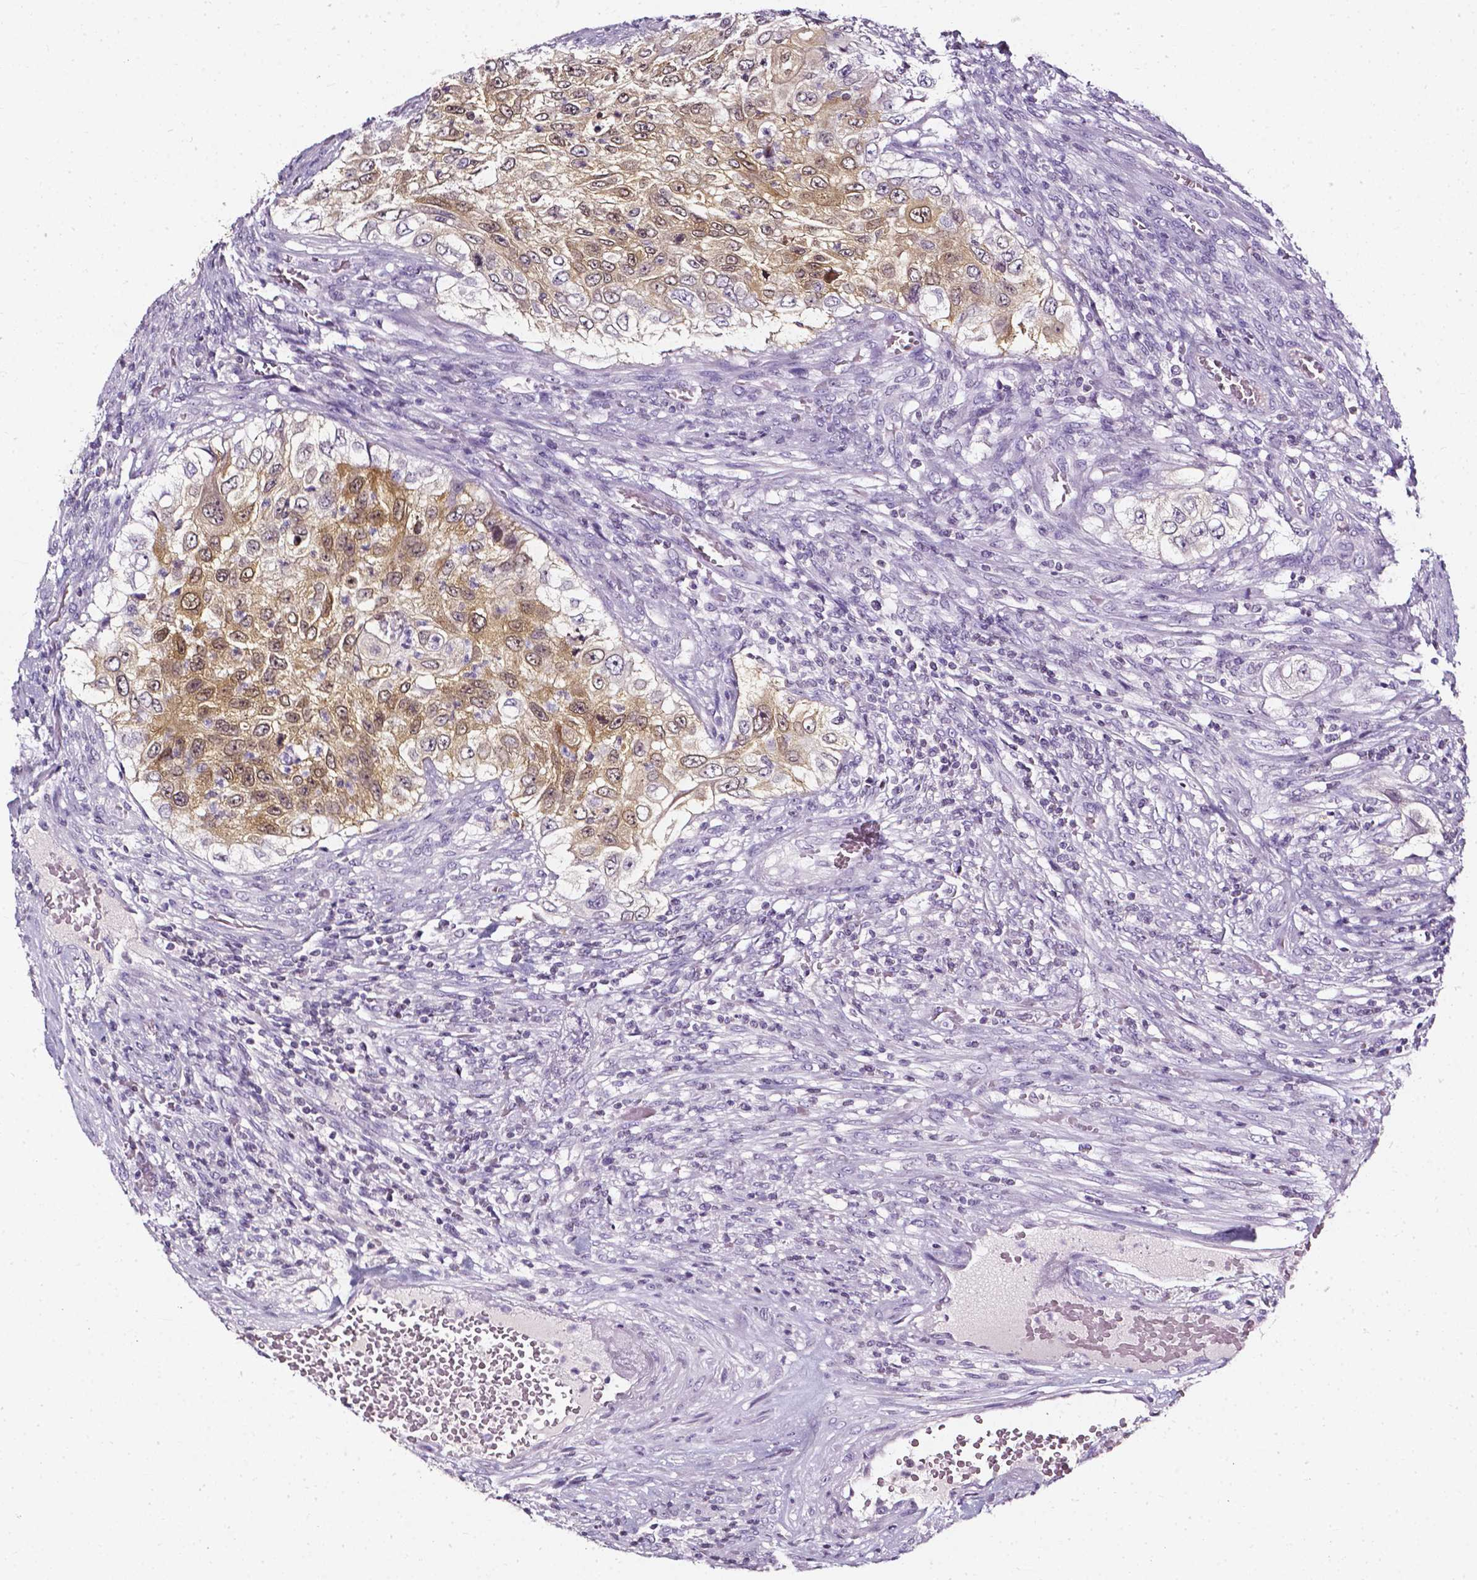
{"staining": {"intensity": "moderate", "quantity": "25%-75%", "location": "cytoplasmic/membranous"}, "tissue": "urothelial cancer", "cell_type": "Tumor cells", "image_type": "cancer", "snomed": [{"axis": "morphology", "description": "Urothelial carcinoma, High grade"}, {"axis": "topography", "description": "Urinary bladder"}], "caption": "An image showing moderate cytoplasmic/membranous expression in about 25%-75% of tumor cells in urothelial cancer, as visualized by brown immunohistochemical staining.", "gene": "AKR1B10", "patient": {"sex": "female", "age": 60}}